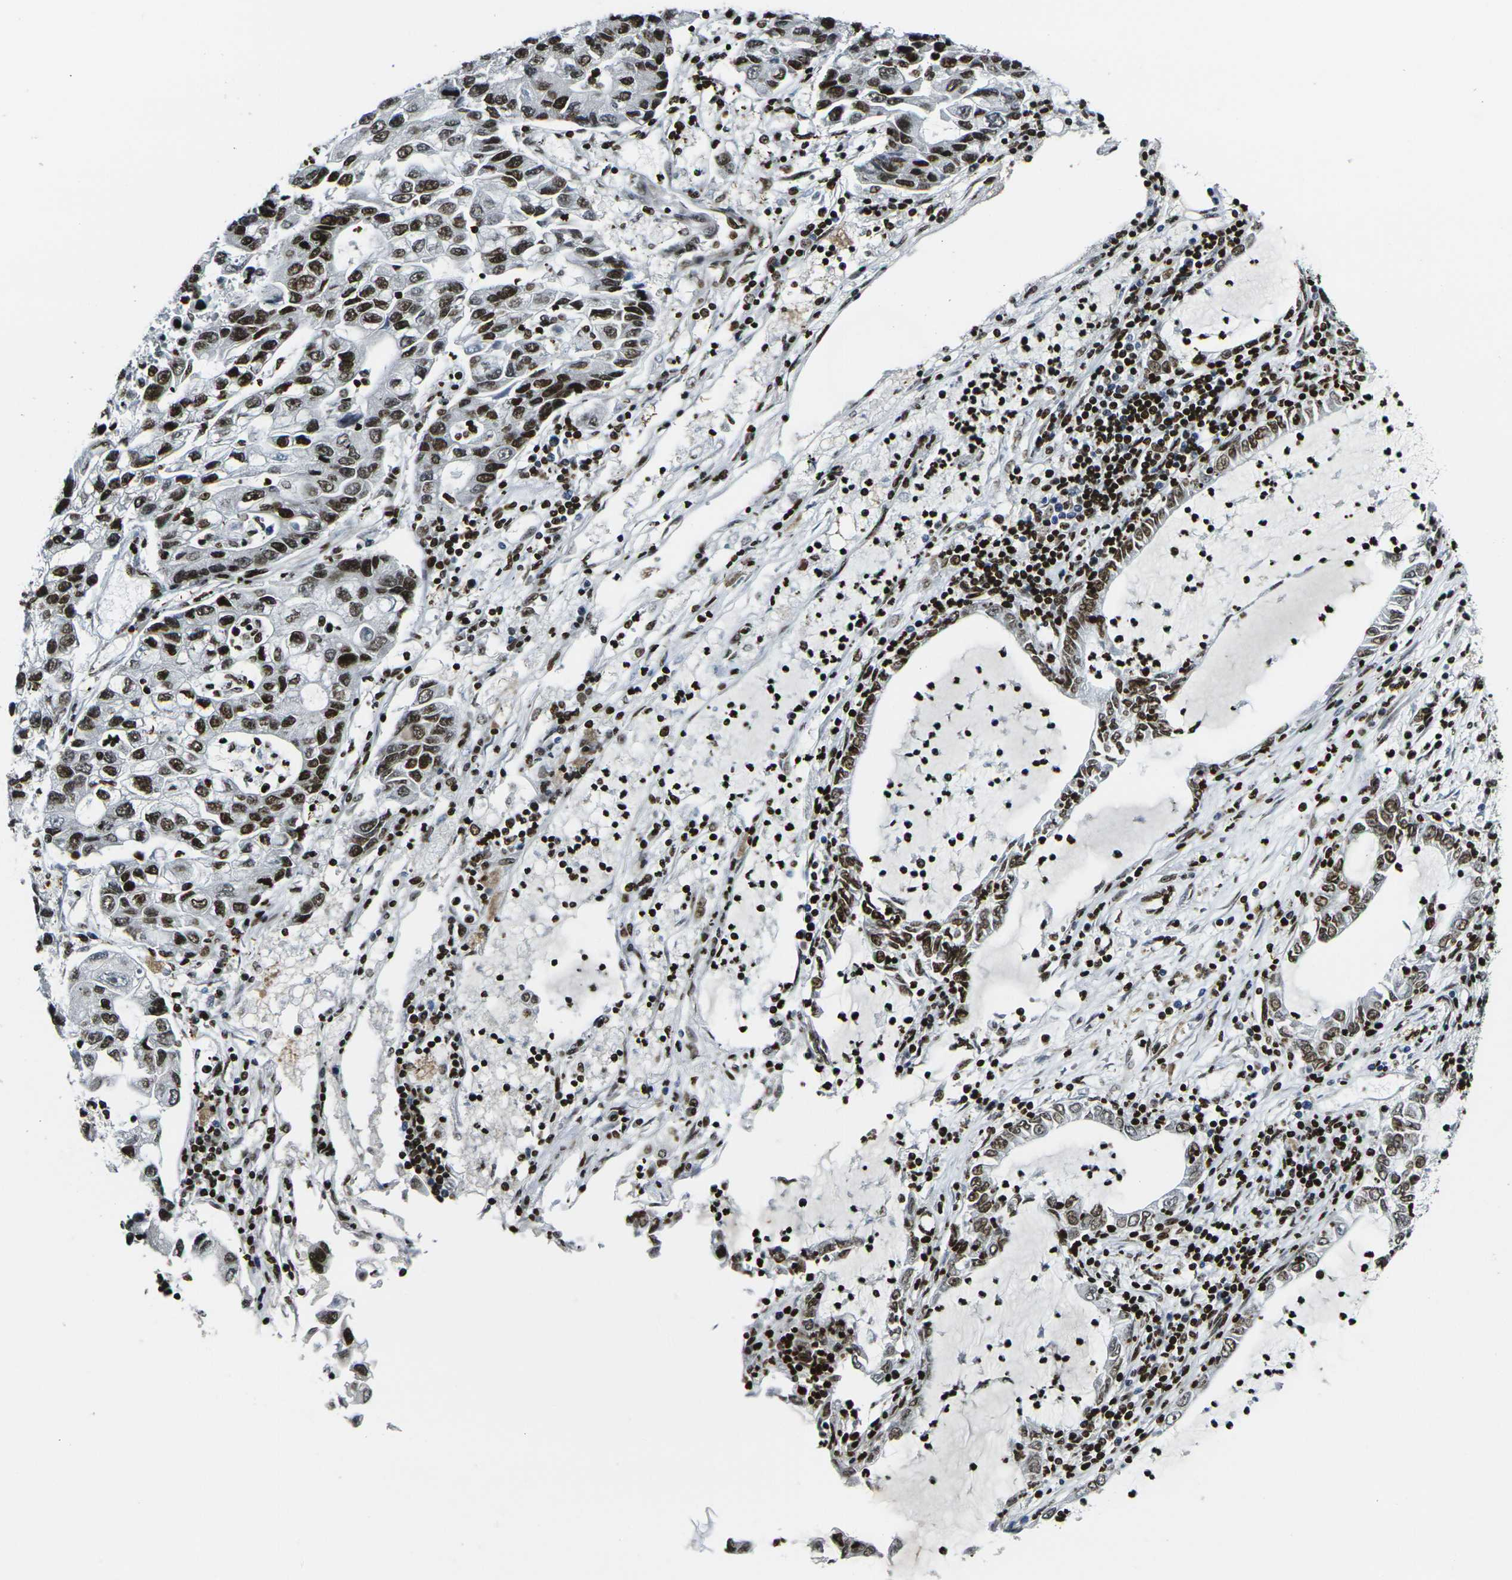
{"staining": {"intensity": "strong", "quantity": ">75%", "location": "nuclear"}, "tissue": "lung cancer", "cell_type": "Tumor cells", "image_type": "cancer", "snomed": [{"axis": "morphology", "description": "Adenocarcinoma, NOS"}, {"axis": "topography", "description": "Lung"}], "caption": "IHC (DAB) staining of human adenocarcinoma (lung) shows strong nuclear protein positivity in approximately >75% of tumor cells. Using DAB (3,3'-diaminobenzidine) (brown) and hematoxylin (blue) stains, captured at high magnification using brightfield microscopy.", "gene": "H1-10", "patient": {"sex": "female", "age": 51}}